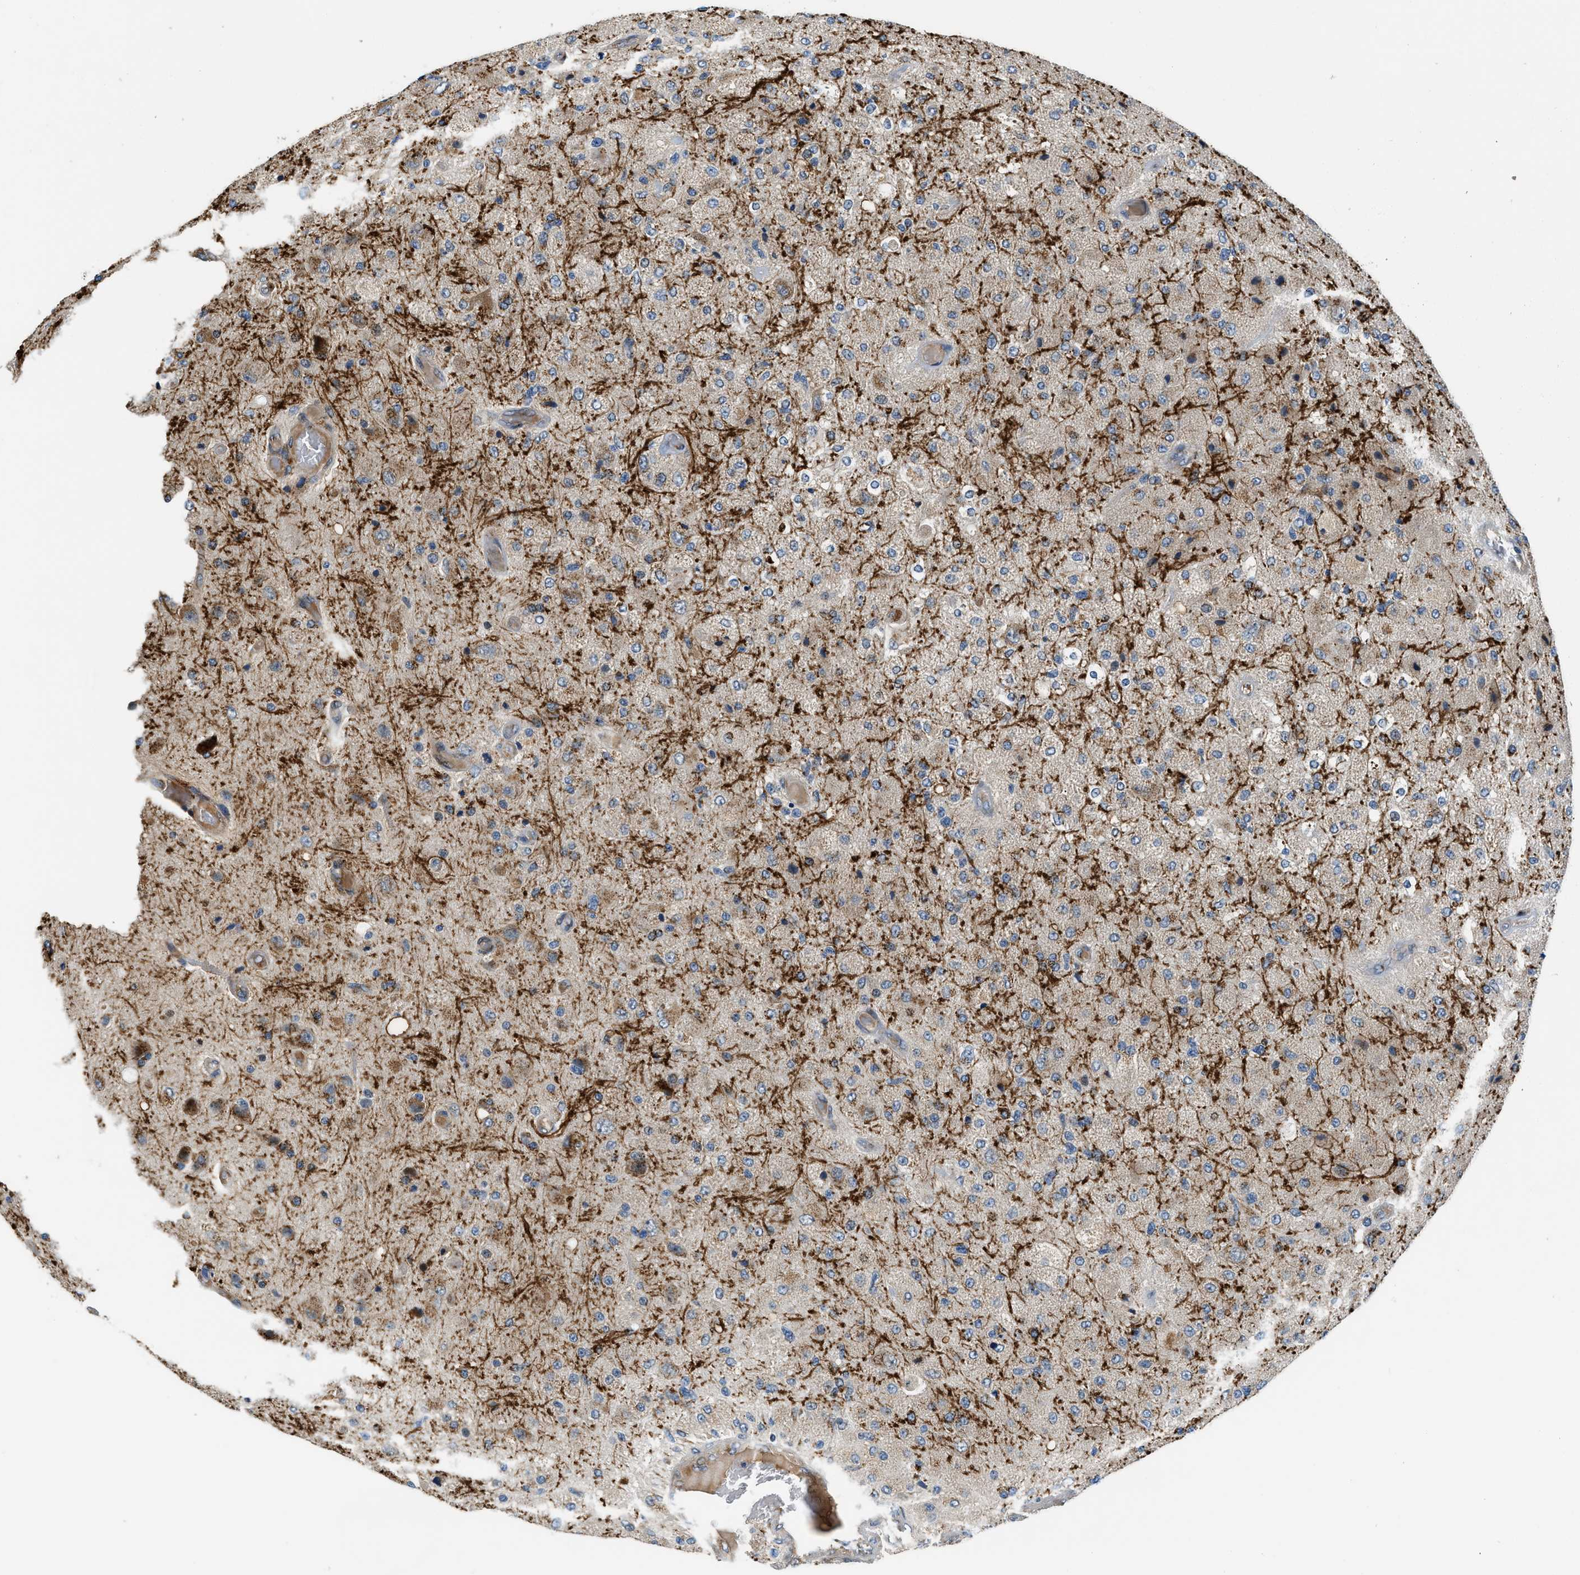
{"staining": {"intensity": "weak", "quantity": ">75%", "location": "cytoplasmic/membranous"}, "tissue": "glioma", "cell_type": "Tumor cells", "image_type": "cancer", "snomed": [{"axis": "morphology", "description": "Normal tissue, NOS"}, {"axis": "morphology", "description": "Glioma, malignant, High grade"}, {"axis": "topography", "description": "Cerebral cortex"}], "caption": "Glioma stained for a protein (brown) shows weak cytoplasmic/membranous positive expression in approximately >75% of tumor cells.", "gene": "FUT8", "patient": {"sex": "male", "age": 77}}